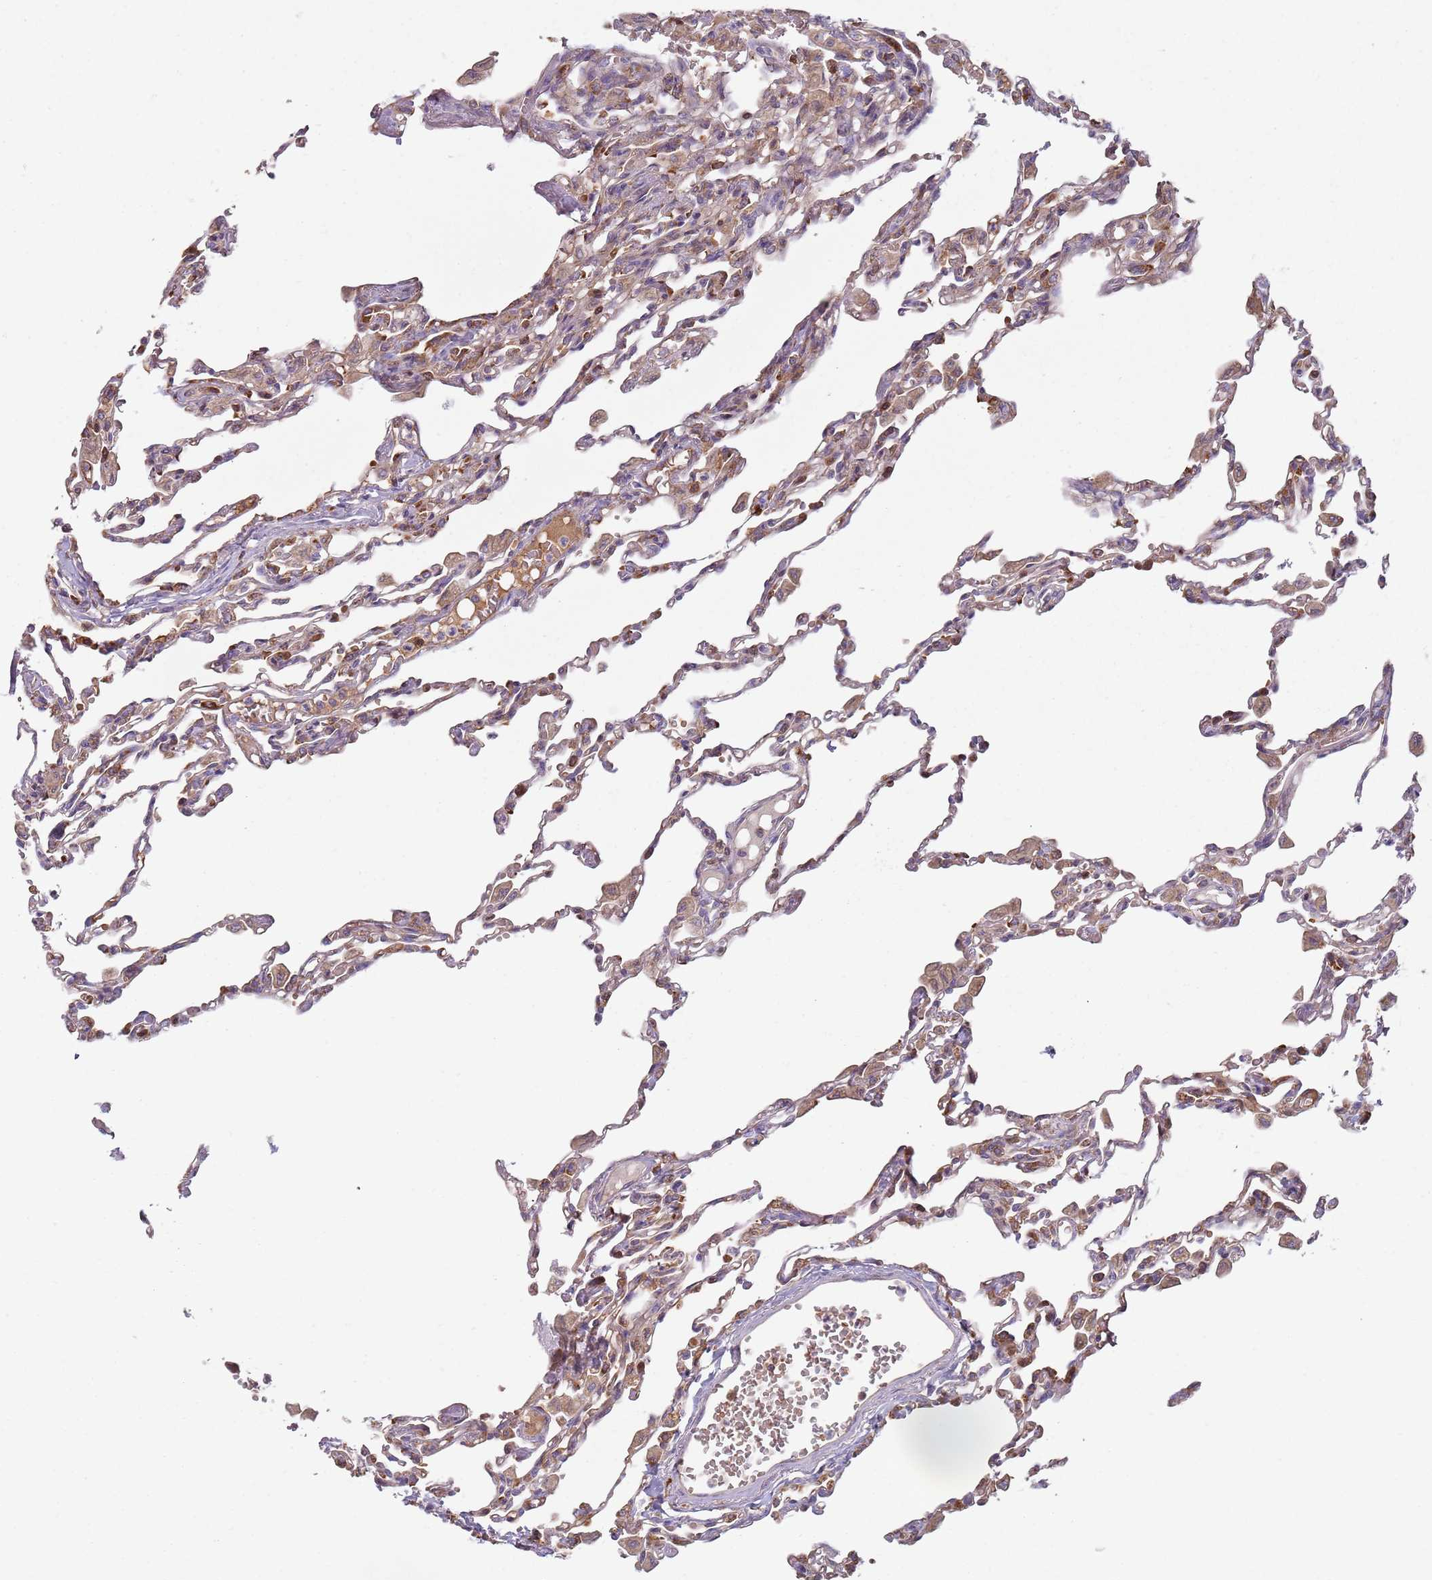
{"staining": {"intensity": "weak", "quantity": "25%-75%", "location": "cytoplasmic/membranous"}, "tissue": "lung", "cell_type": "Alveolar cells", "image_type": "normal", "snomed": [{"axis": "morphology", "description": "Normal tissue, NOS"}, {"axis": "topography", "description": "Bronchus"}, {"axis": "topography", "description": "Lung"}], "caption": "Immunohistochemical staining of benign lung demonstrates weak cytoplasmic/membranous protein positivity in approximately 25%-75% of alveolar cells.", "gene": "SPATA2", "patient": {"sex": "female", "age": 49}}